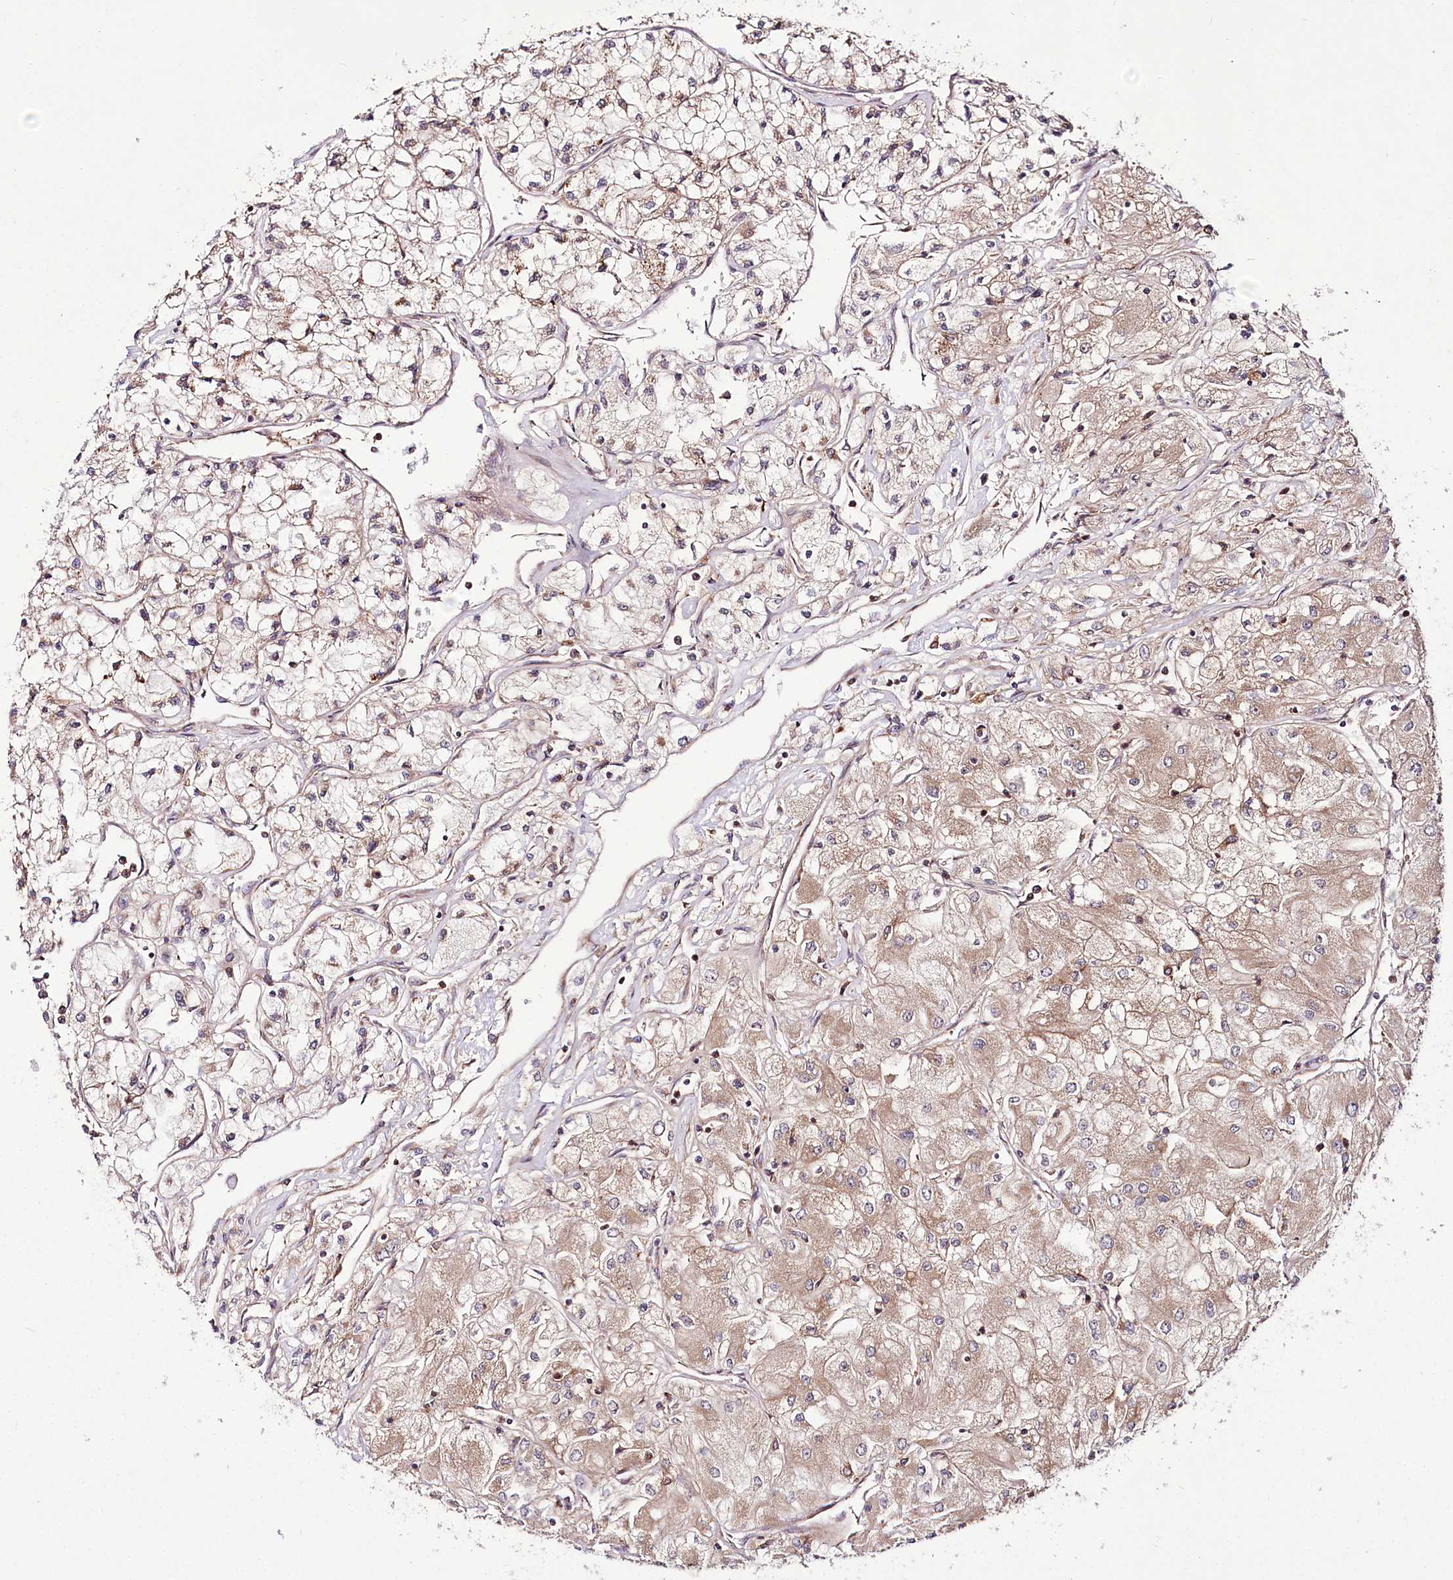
{"staining": {"intensity": "weak", "quantity": "25%-75%", "location": "cytoplasmic/membranous"}, "tissue": "renal cancer", "cell_type": "Tumor cells", "image_type": "cancer", "snomed": [{"axis": "morphology", "description": "Adenocarcinoma, NOS"}, {"axis": "topography", "description": "Kidney"}], "caption": "Immunohistochemistry (IHC) histopathology image of neoplastic tissue: renal cancer stained using immunohistochemistry (IHC) reveals low levels of weak protein expression localized specifically in the cytoplasmic/membranous of tumor cells, appearing as a cytoplasmic/membranous brown color.", "gene": "RAB7A", "patient": {"sex": "male", "age": 80}}